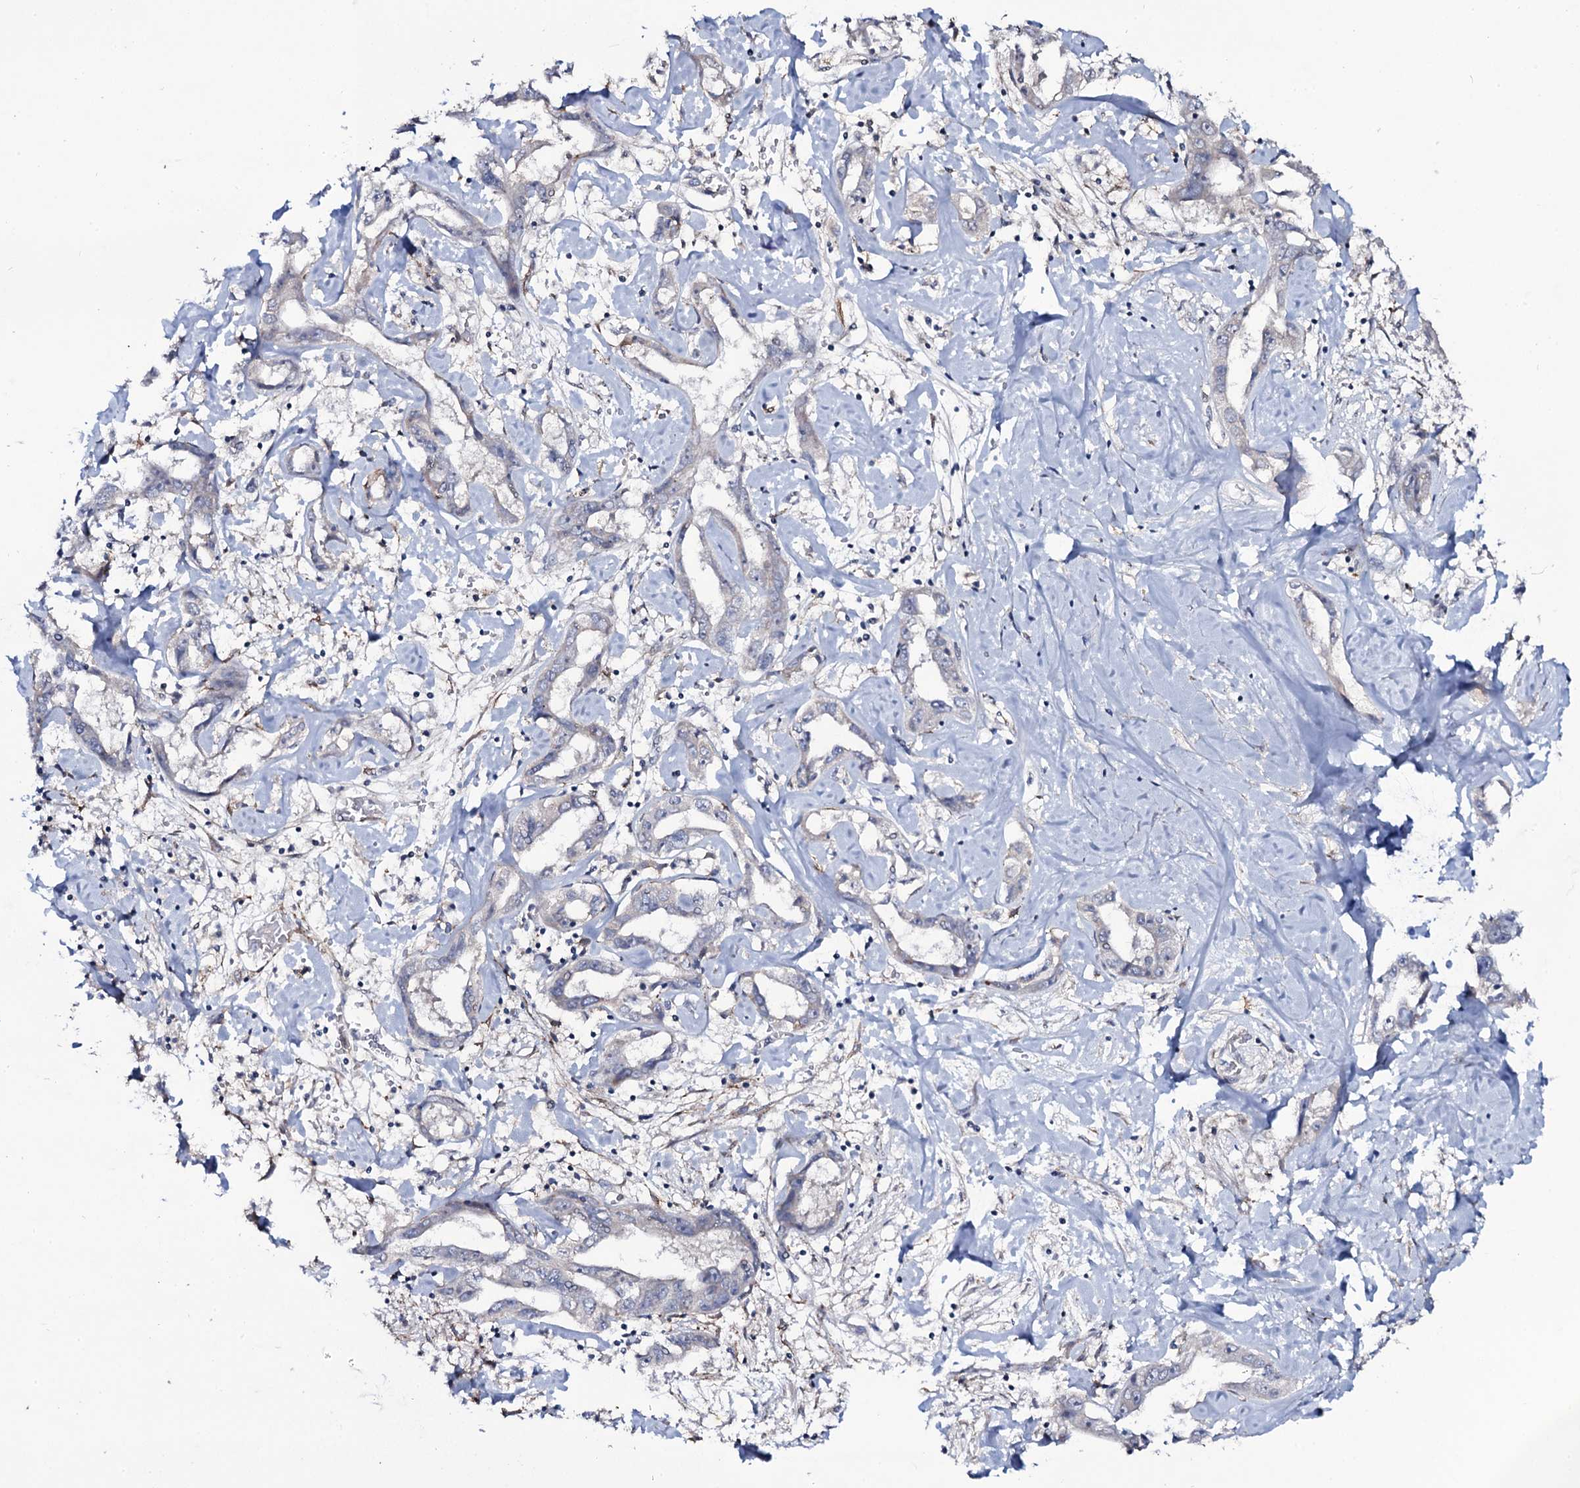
{"staining": {"intensity": "negative", "quantity": "none", "location": "none"}, "tissue": "liver cancer", "cell_type": "Tumor cells", "image_type": "cancer", "snomed": [{"axis": "morphology", "description": "Cholangiocarcinoma"}, {"axis": "topography", "description": "Liver"}], "caption": "IHC histopathology image of cholangiocarcinoma (liver) stained for a protein (brown), which shows no positivity in tumor cells.", "gene": "SNAP23", "patient": {"sex": "male", "age": 59}}